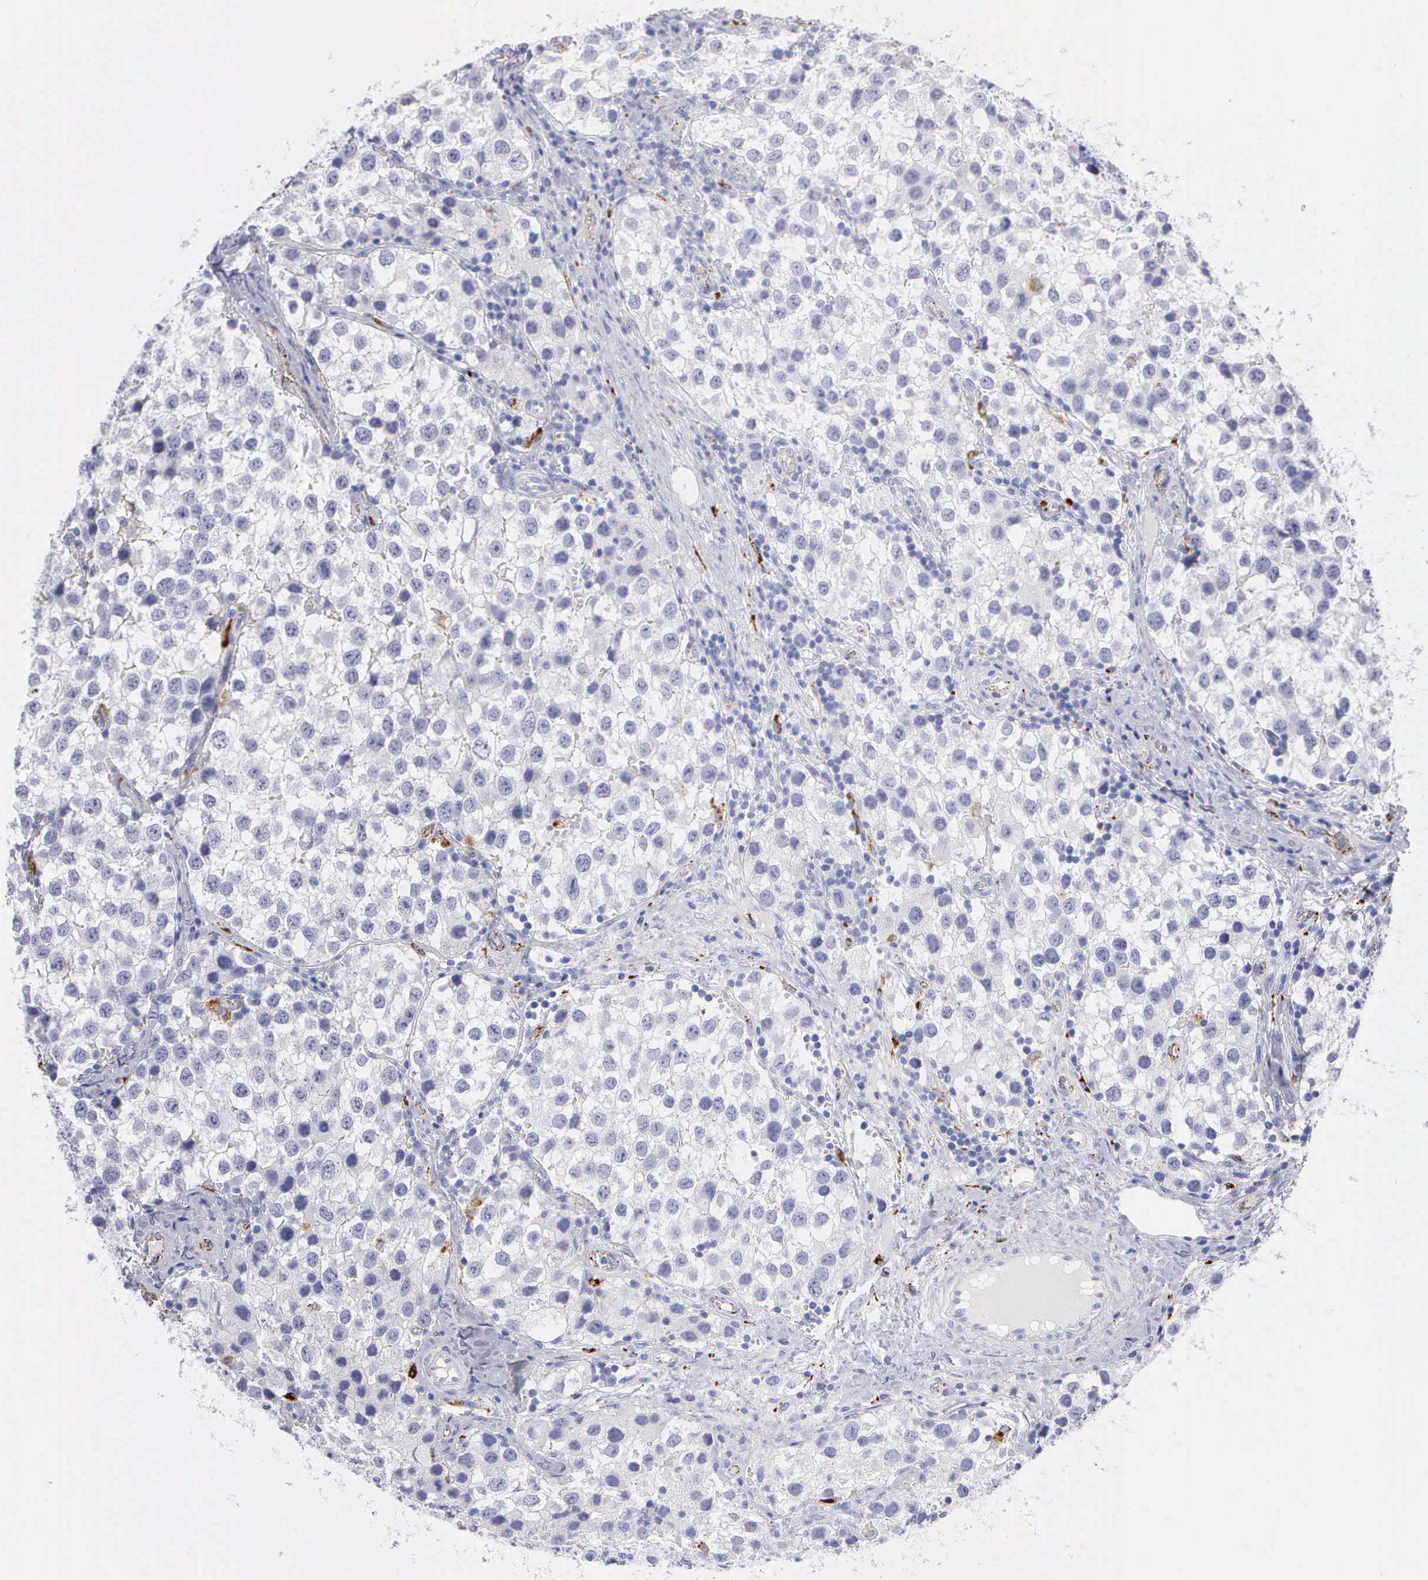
{"staining": {"intensity": "negative", "quantity": "none", "location": "none"}, "tissue": "testis cancer", "cell_type": "Tumor cells", "image_type": "cancer", "snomed": [{"axis": "morphology", "description": "Seminoma, NOS"}, {"axis": "topography", "description": "Testis"}], "caption": "Tumor cells are negative for brown protein staining in testis seminoma.", "gene": "CTSL", "patient": {"sex": "male", "age": 39}}